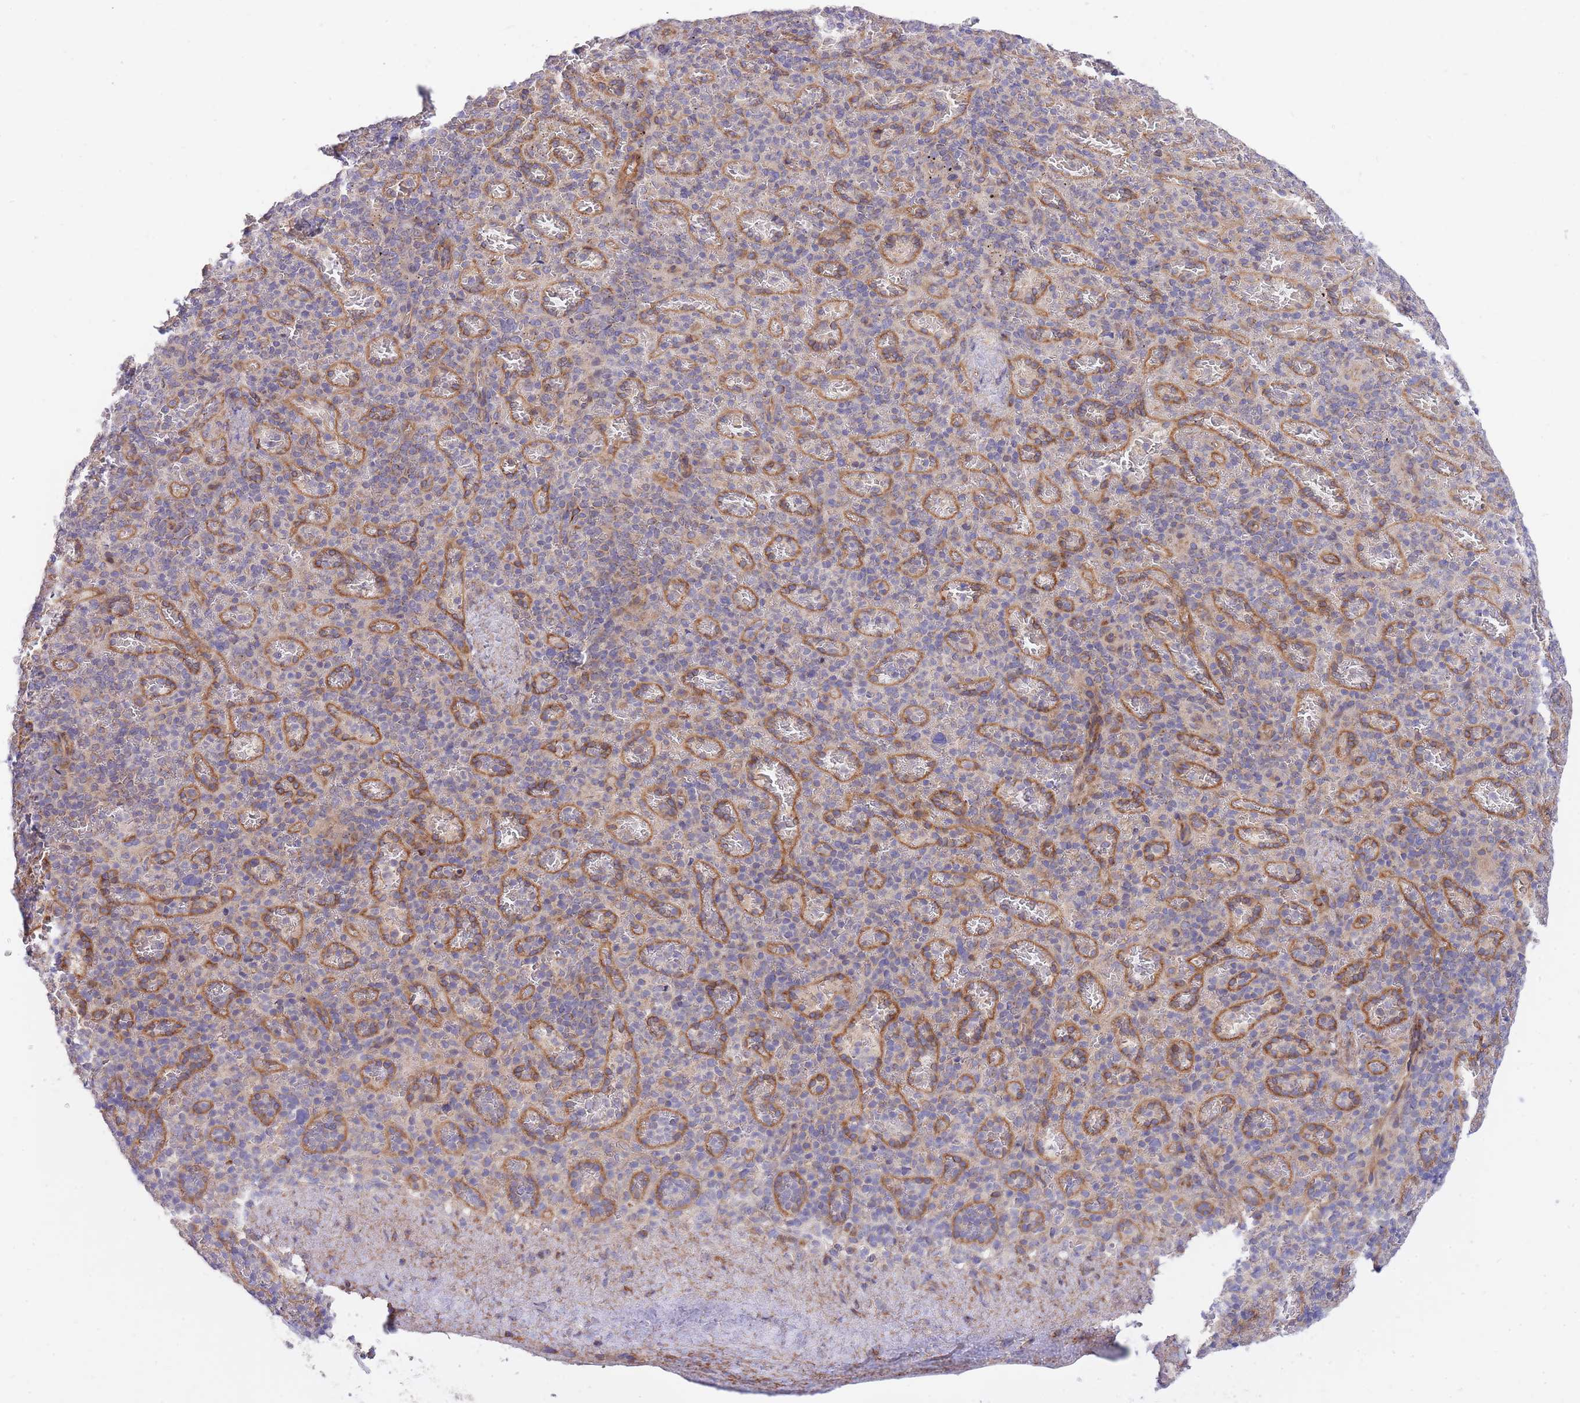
{"staining": {"intensity": "negative", "quantity": "none", "location": "none"}, "tissue": "spleen", "cell_type": "Cells in red pulp", "image_type": "normal", "snomed": [{"axis": "morphology", "description": "Normal tissue, NOS"}, {"axis": "topography", "description": "Spleen"}], "caption": "The image demonstrates no significant positivity in cells in red pulp of spleen.", "gene": "CHAC1", "patient": {"sex": "female", "age": 74}}